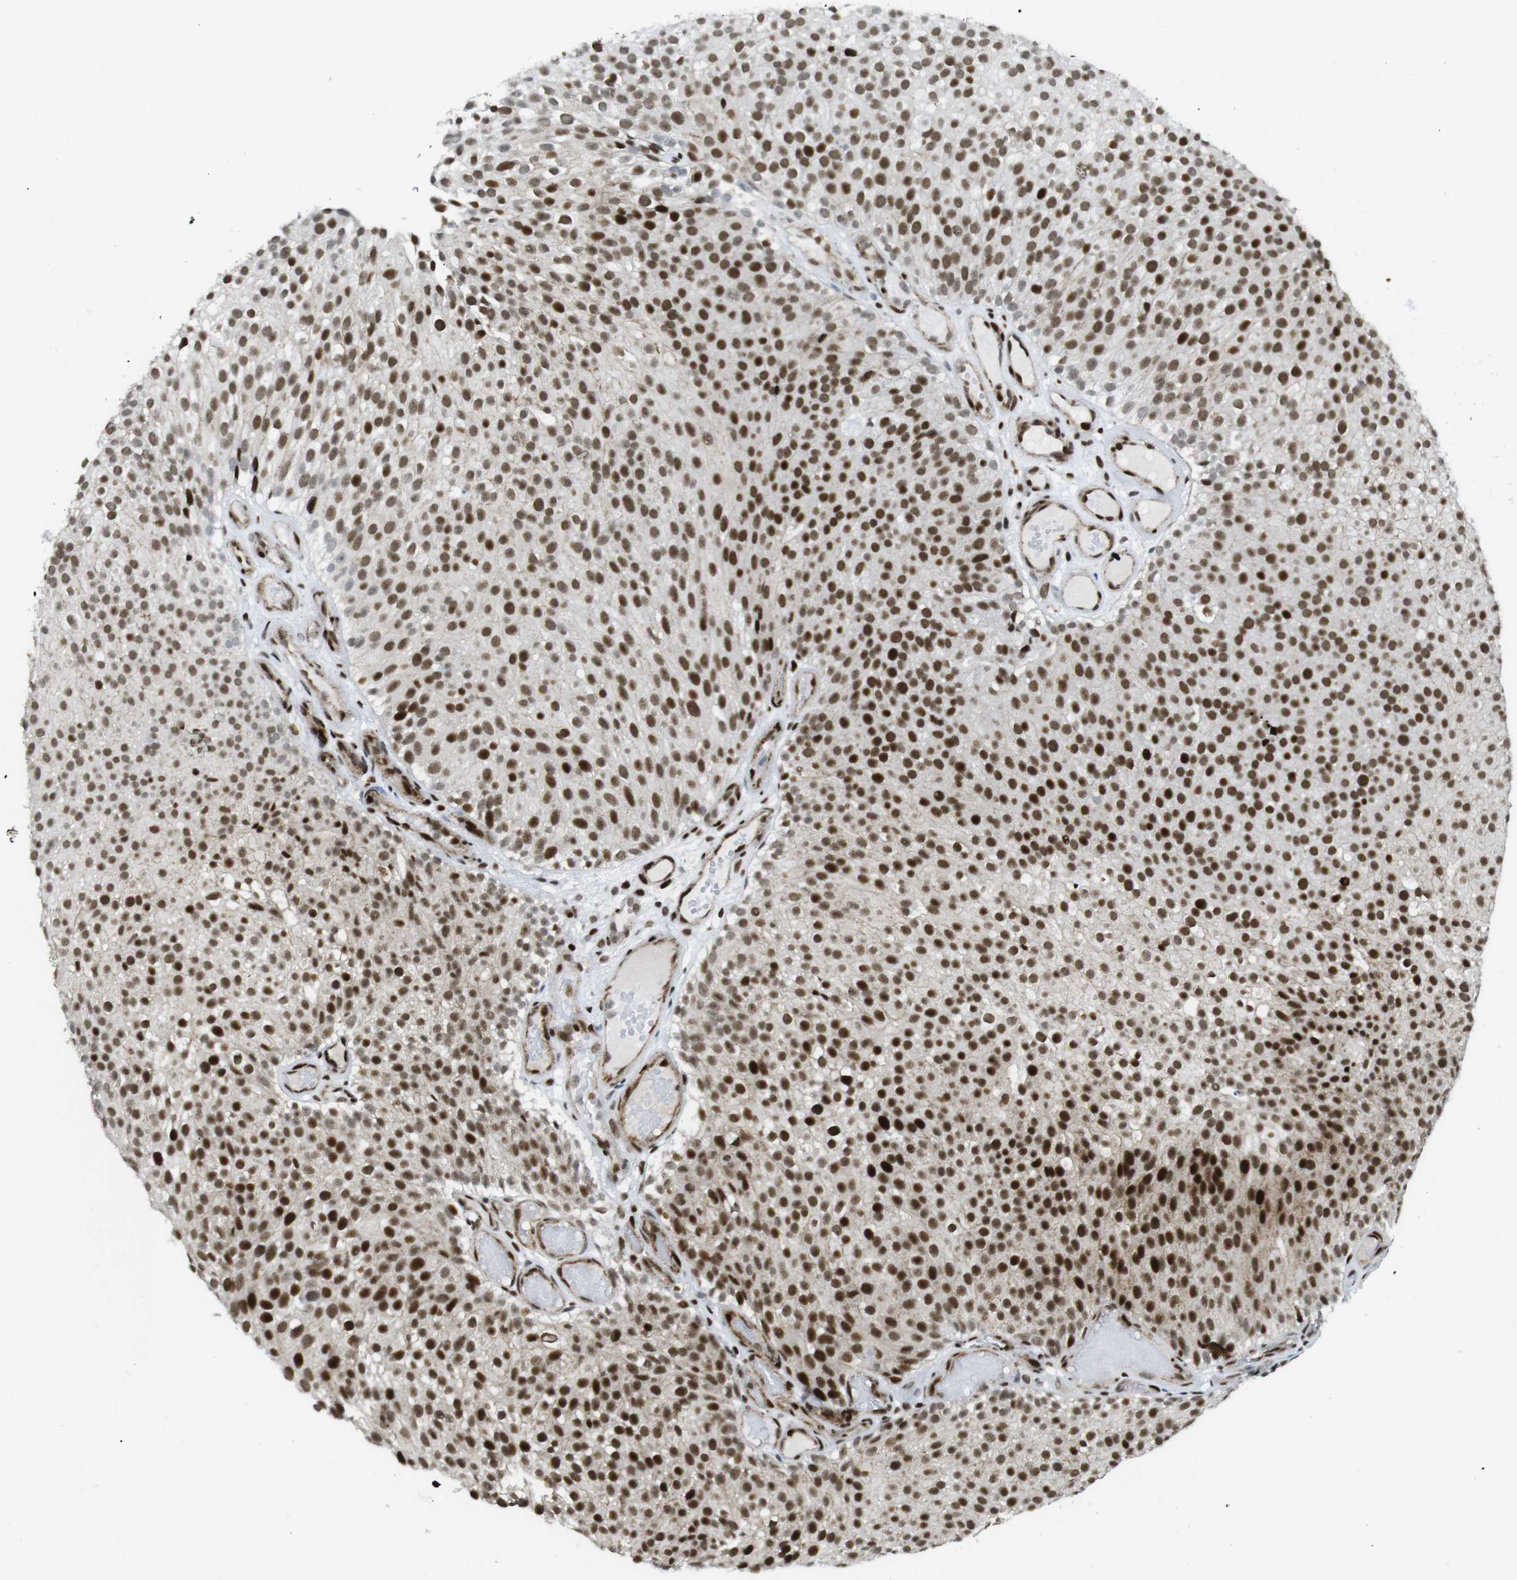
{"staining": {"intensity": "strong", "quantity": ">75%", "location": "nuclear"}, "tissue": "urothelial cancer", "cell_type": "Tumor cells", "image_type": "cancer", "snomed": [{"axis": "morphology", "description": "Urothelial carcinoma, Low grade"}, {"axis": "topography", "description": "Urinary bladder"}], "caption": "Immunohistochemical staining of low-grade urothelial carcinoma exhibits high levels of strong nuclear expression in about >75% of tumor cells.", "gene": "ARID1A", "patient": {"sex": "male", "age": 78}}